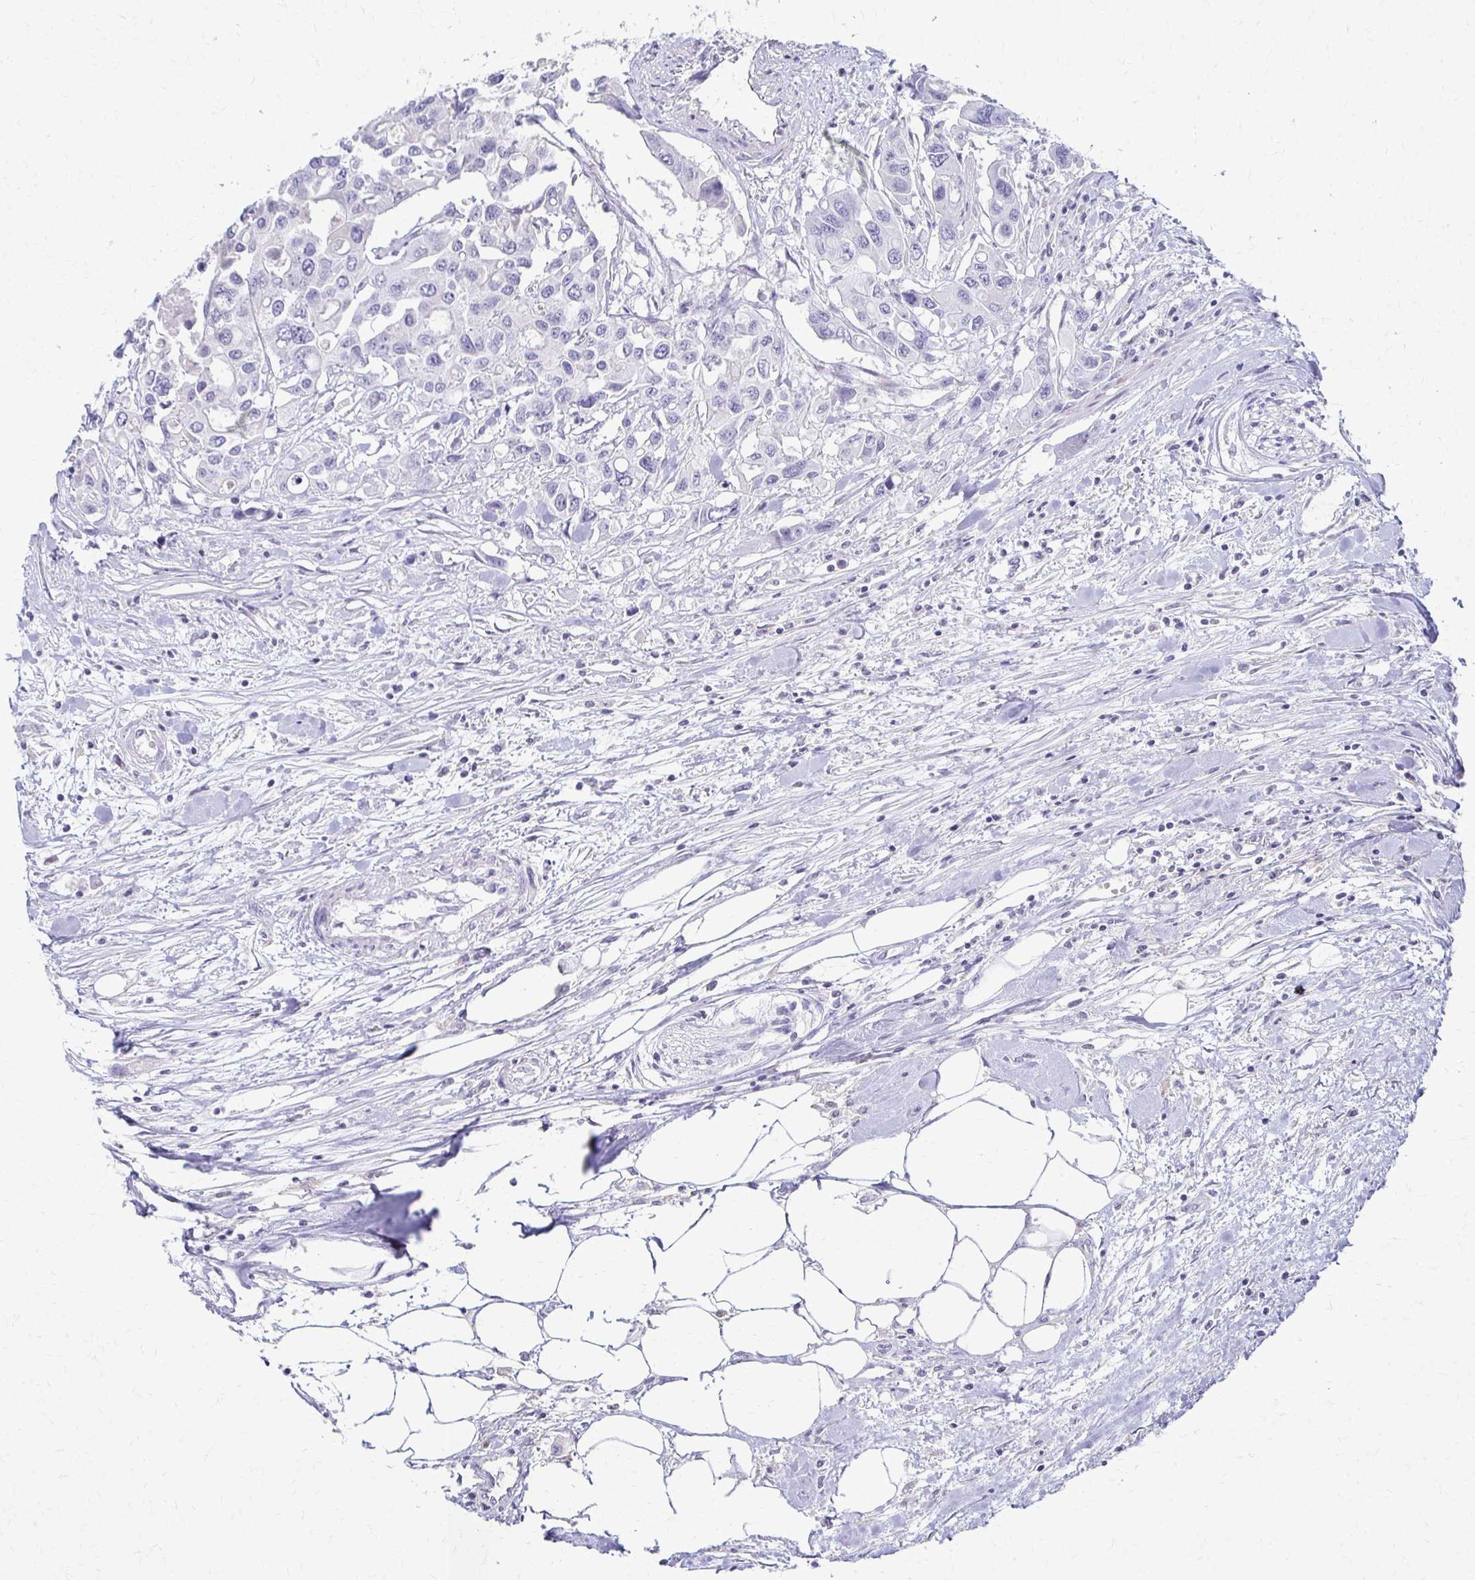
{"staining": {"intensity": "negative", "quantity": "none", "location": "none"}, "tissue": "colorectal cancer", "cell_type": "Tumor cells", "image_type": "cancer", "snomed": [{"axis": "morphology", "description": "Adenocarcinoma, NOS"}, {"axis": "topography", "description": "Colon"}], "caption": "IHC histopathology image of human colorectal adenocarcinoma stained for a protein (brown), which exhibits no expression in tumor cells.", "gene": "FCGR2B", "patient": {"sex": "male", "age": 77}}